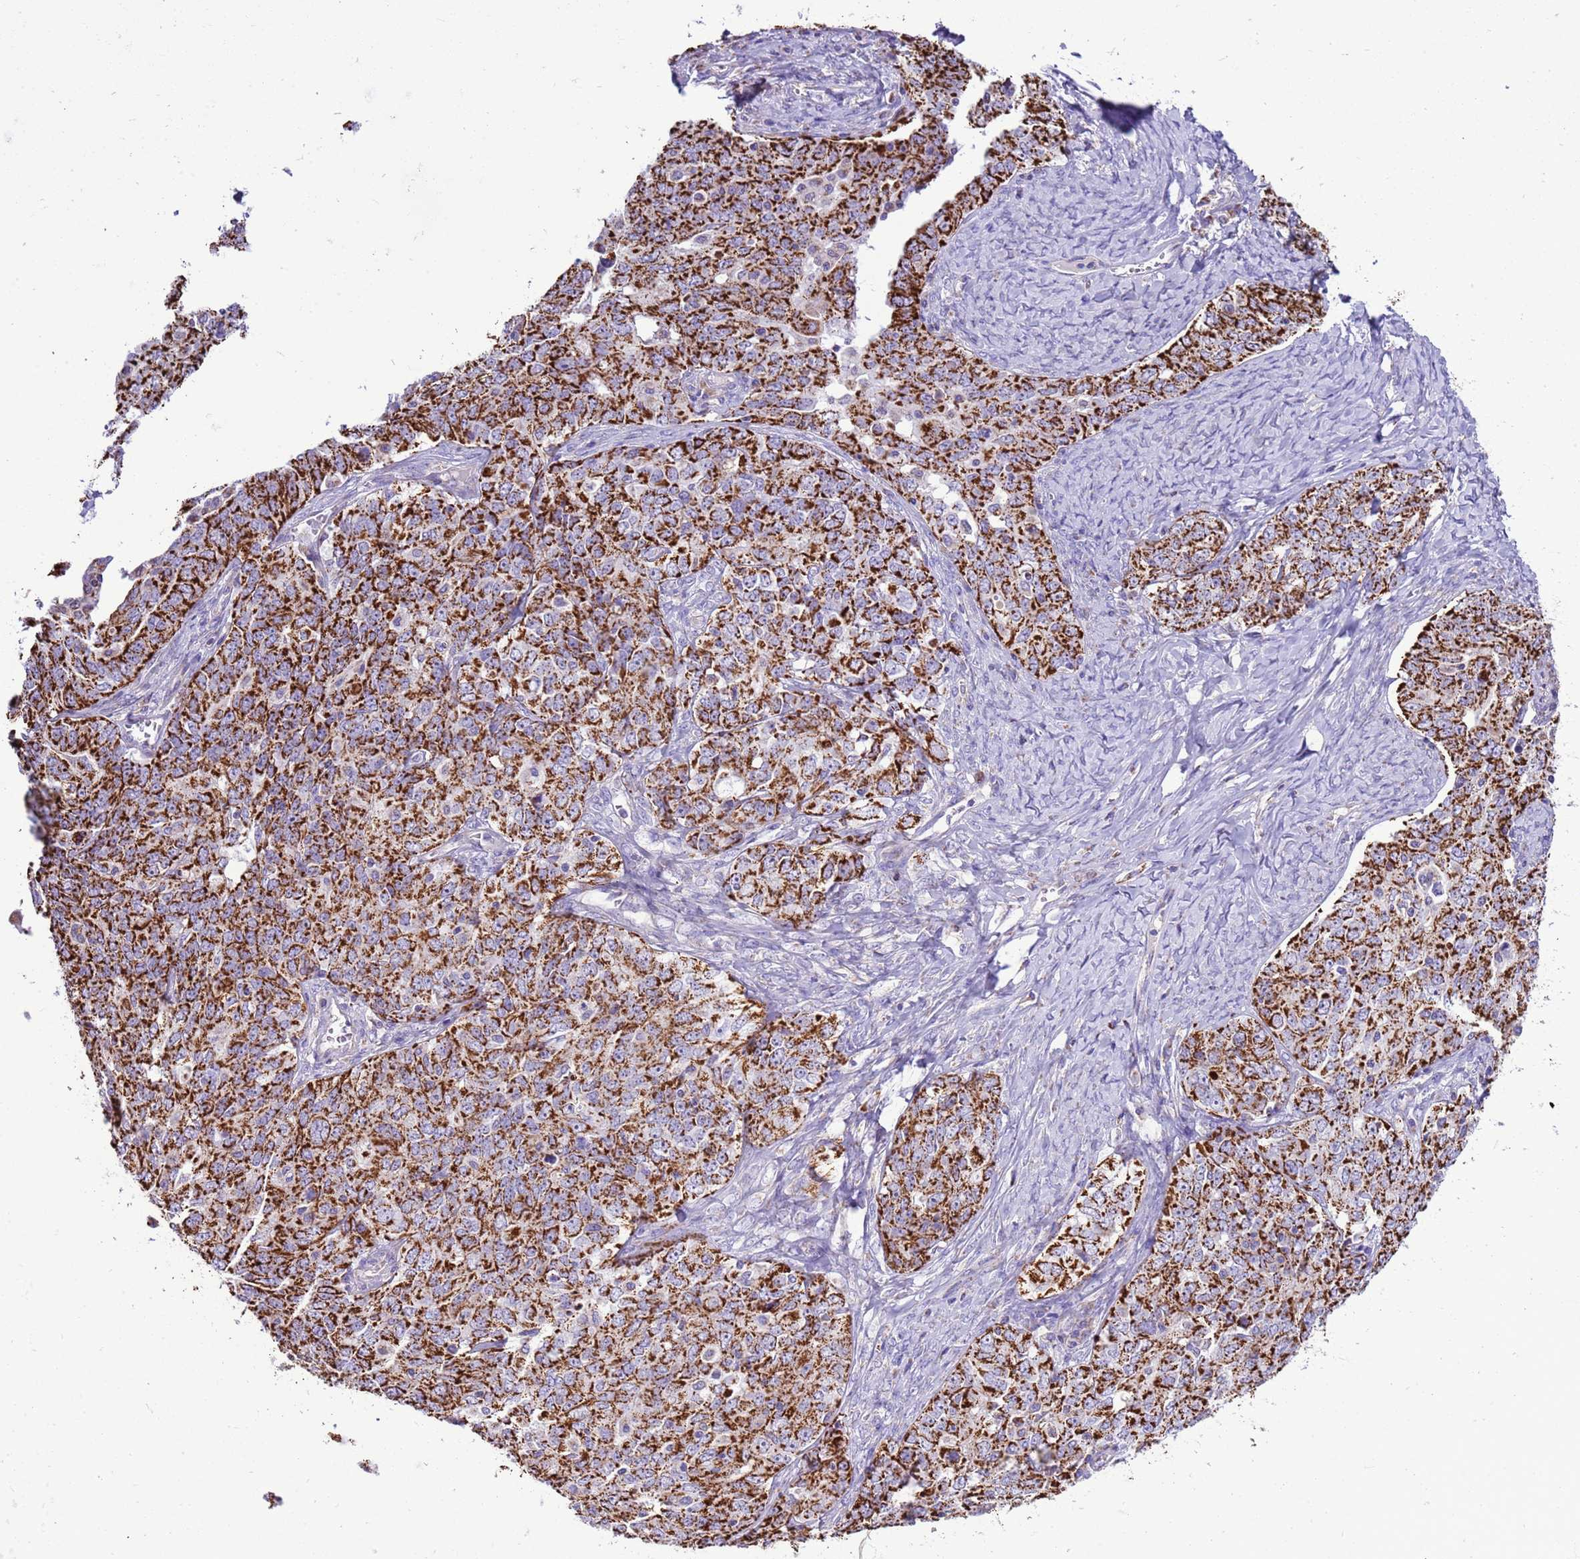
{"staining": {"intensity": "strong", "quantity": ">75%", "location": "cytoplasmic/membranous"}, "tissue": "ovarian cancer", "cell_type": "Tumor cells", "image_type": "cancer", "snomed": [{"axis": "morphology", "description": "Carcinoma, endometroid"}, {"axis": "topography", "description": "Ovary"}], "caption": "Endometroid carcinoma (ovarian) was stained to show a protein in brown. There is high levels of strong cytoplasmic/membranous expression in about >75% of tumor cells. The staining was performed using DAB to visualize the protein expression in brown, while the nuclei were stained in blue with hematoxylin (Magnification: 20x).", "gene": "RNF165", "patient": {"sex": "female", "age": 62}}